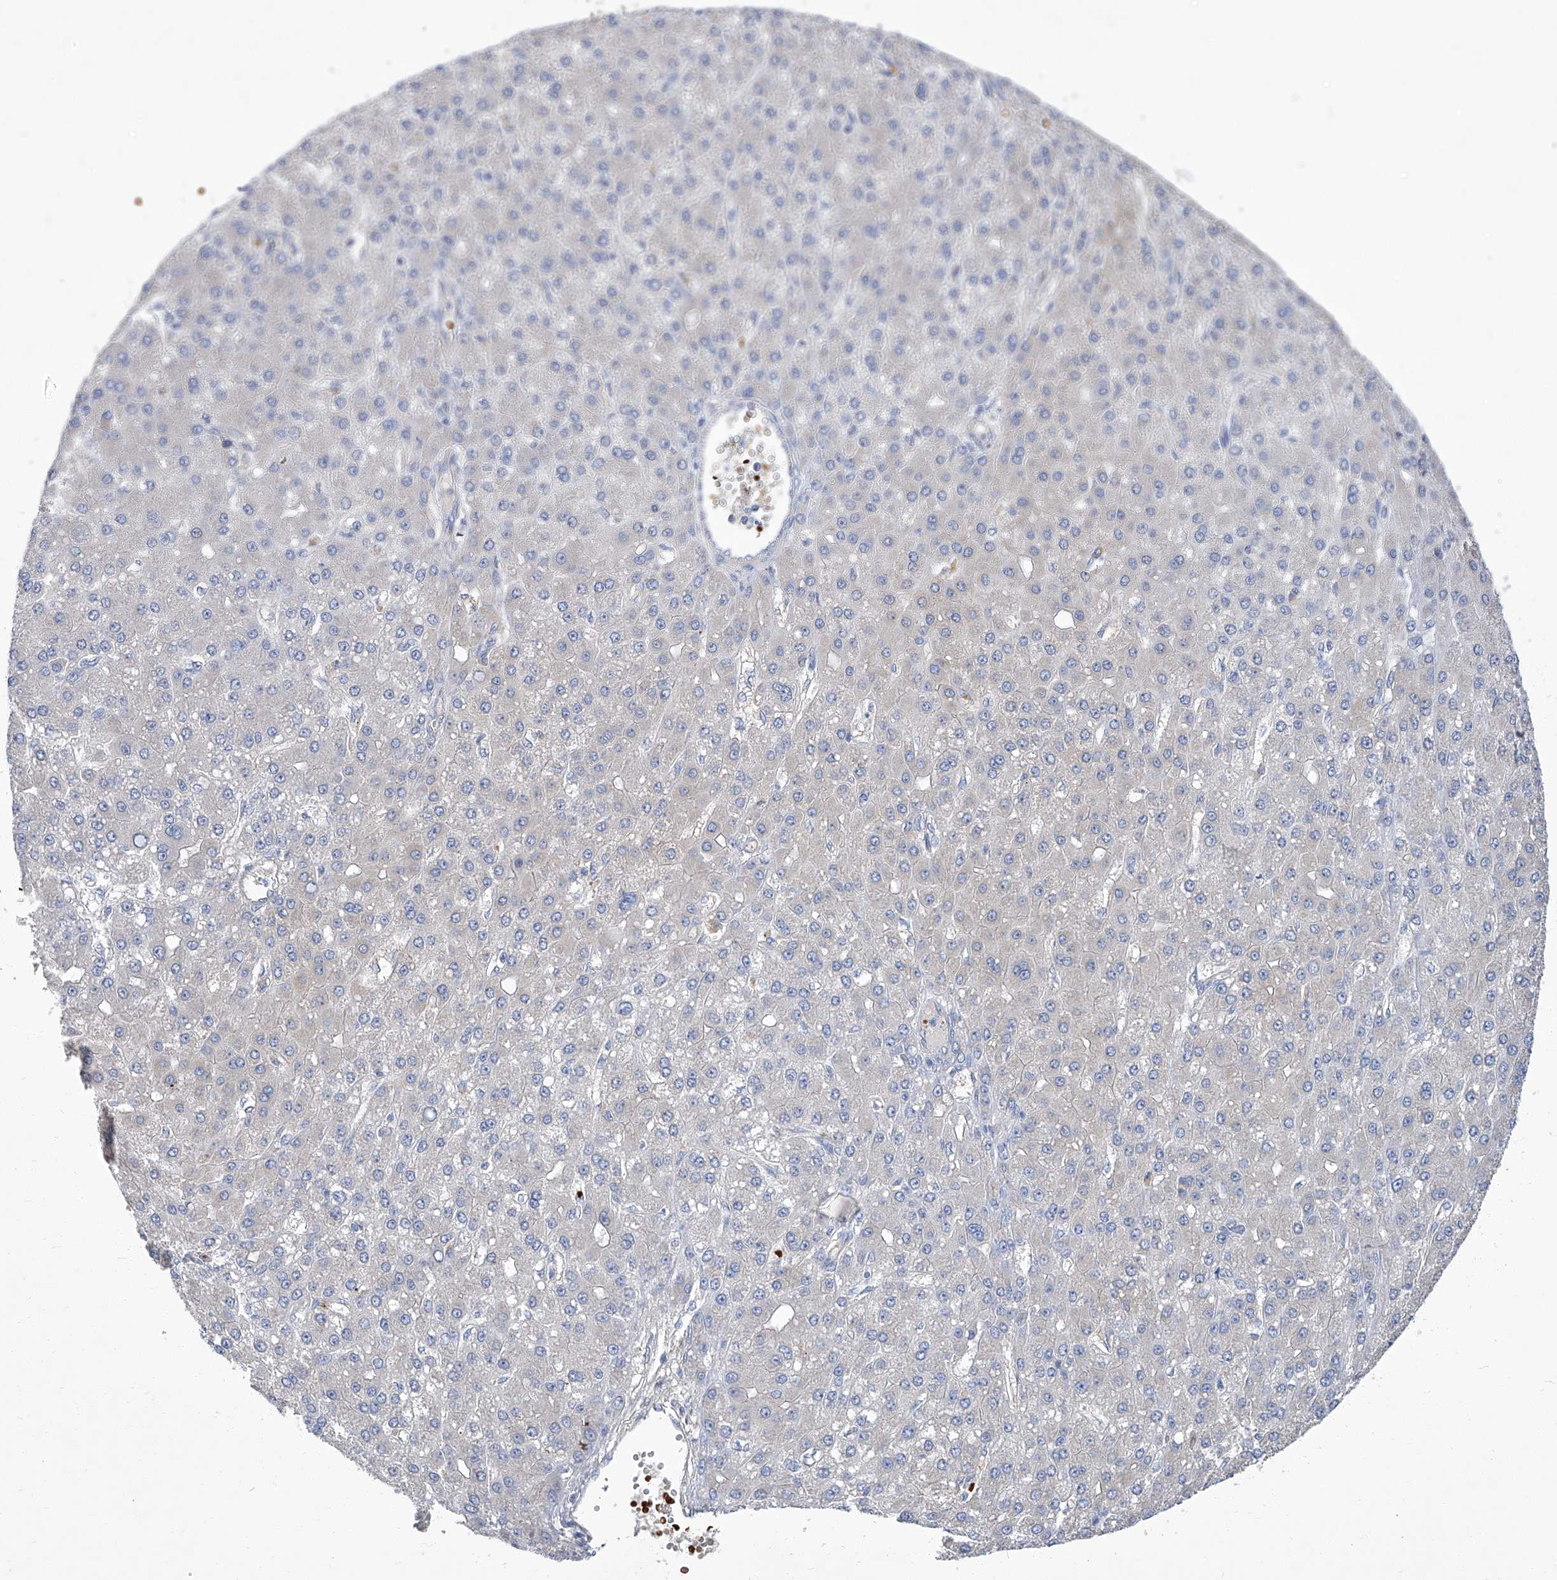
{"staining": {"intensity": "negative", "quantity": "none", "location": "none"}, "tissue": "liver cancer", "cell_type": "Tumor cells", "image_type": "cancer", "snomed": [{"axis": "morphology", "description": "Carcinoma, Hepatocellular, NOS"}, {"axis": "topography", "description": "Liver"}], "caption": "IHC photomicrograph of liver cancer stained for a protein (brown), which shows no staining in tumor cells.", "gene": "PARD3", "patient": {"sex": "male", "age": 67}}